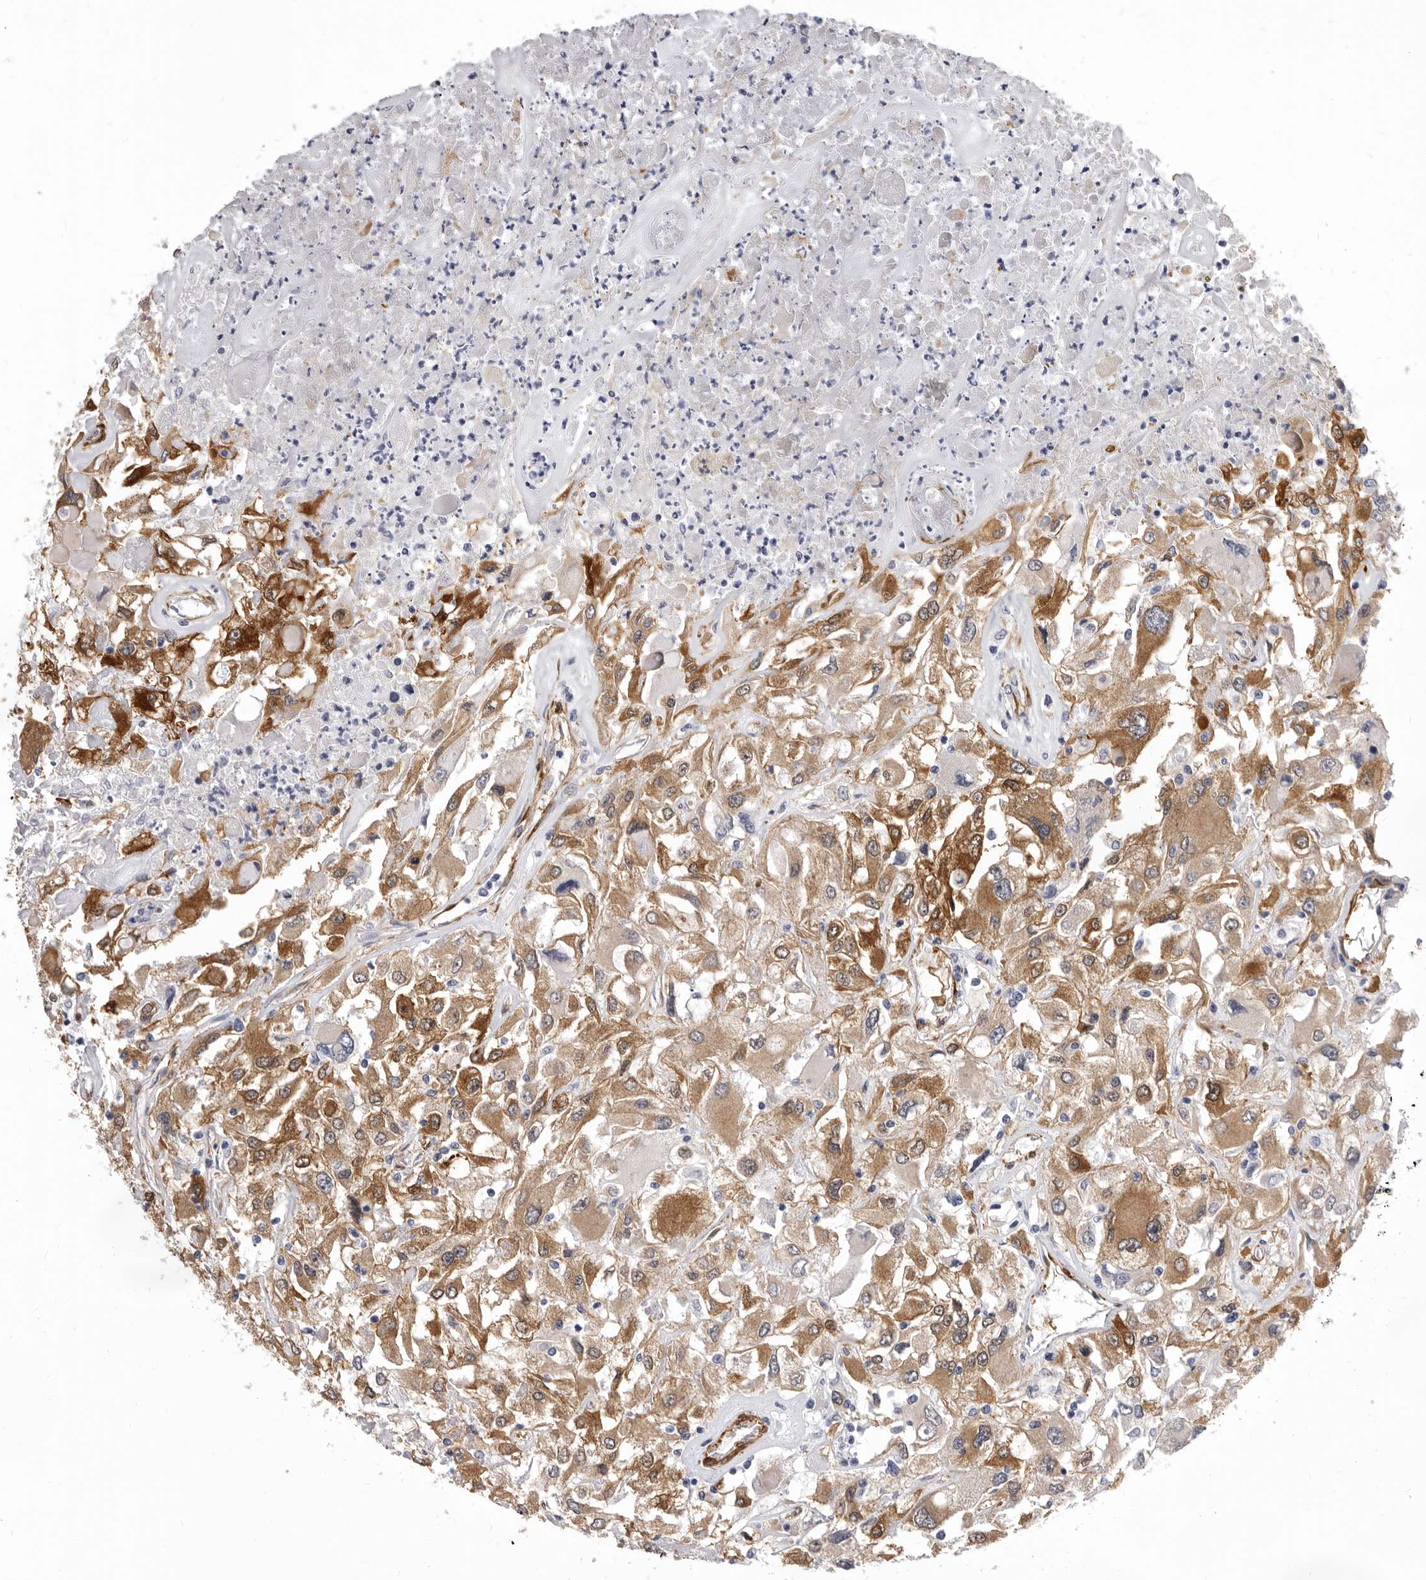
{"staining": {"intensity": "moderate", "quantity": ">75%", "location": "cytoplasmic/membranous"}, "tissue": "renal cancer", "cell_type": "Tumor cells", "image_type": "cancer", "snomed": [{"axis": "morphology", "description": "Adenocarcinoma, NOS"}, {"axis": "topography", "description": "Kidney"}], "caption": "A brown stain shows moderate cytoplasmic/membranous staining of a protein in renal cancer tumor cells.", "gene": "ENAH", "patient": {"sex": "female", "age": 52}}